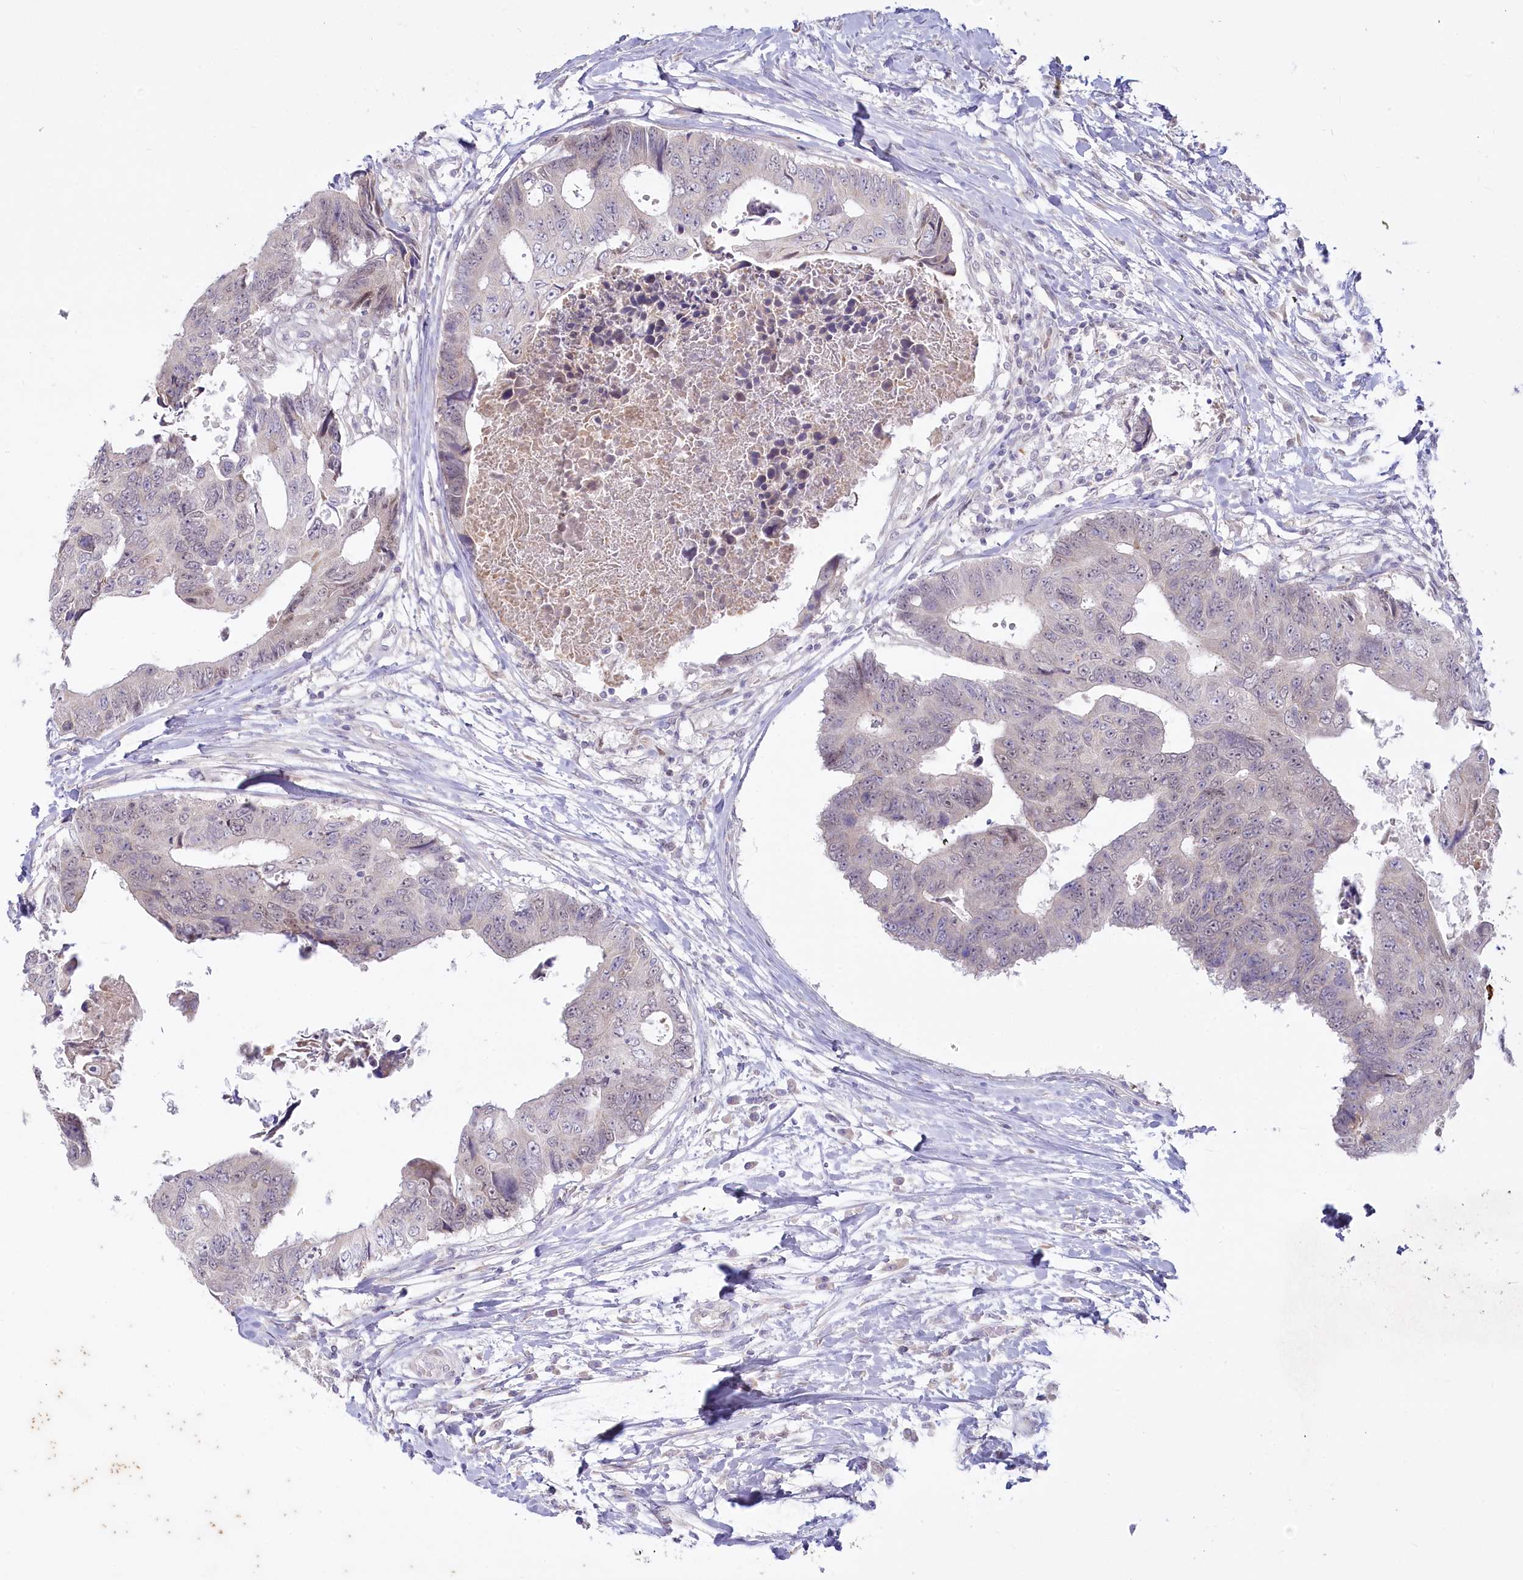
{"staining": {"intensity": "negative", "quantity": "none", "location": "none"}, "tissue": "colorectal cancer", "cell_type": "Tumor cells", "image_type": "cancer", "snomed": [{"axis": "morphology", "description": "Adenocarcinoma, NOS"}, {"axis": "topography", "description": "Rectum"}], "caption": "IHC of colorectal cancer (adenocarcinoma) reveals no staining in tumor cells. The staining was performed using DAB (3,3'-diaminobenzidine) to visualize the protein expression in brown, while the nuclei were stained in blue with hematoxylin (Magnification: 20x).", "gene": "ABITRAM", "patient": {"sex": "male", "age": 84}}